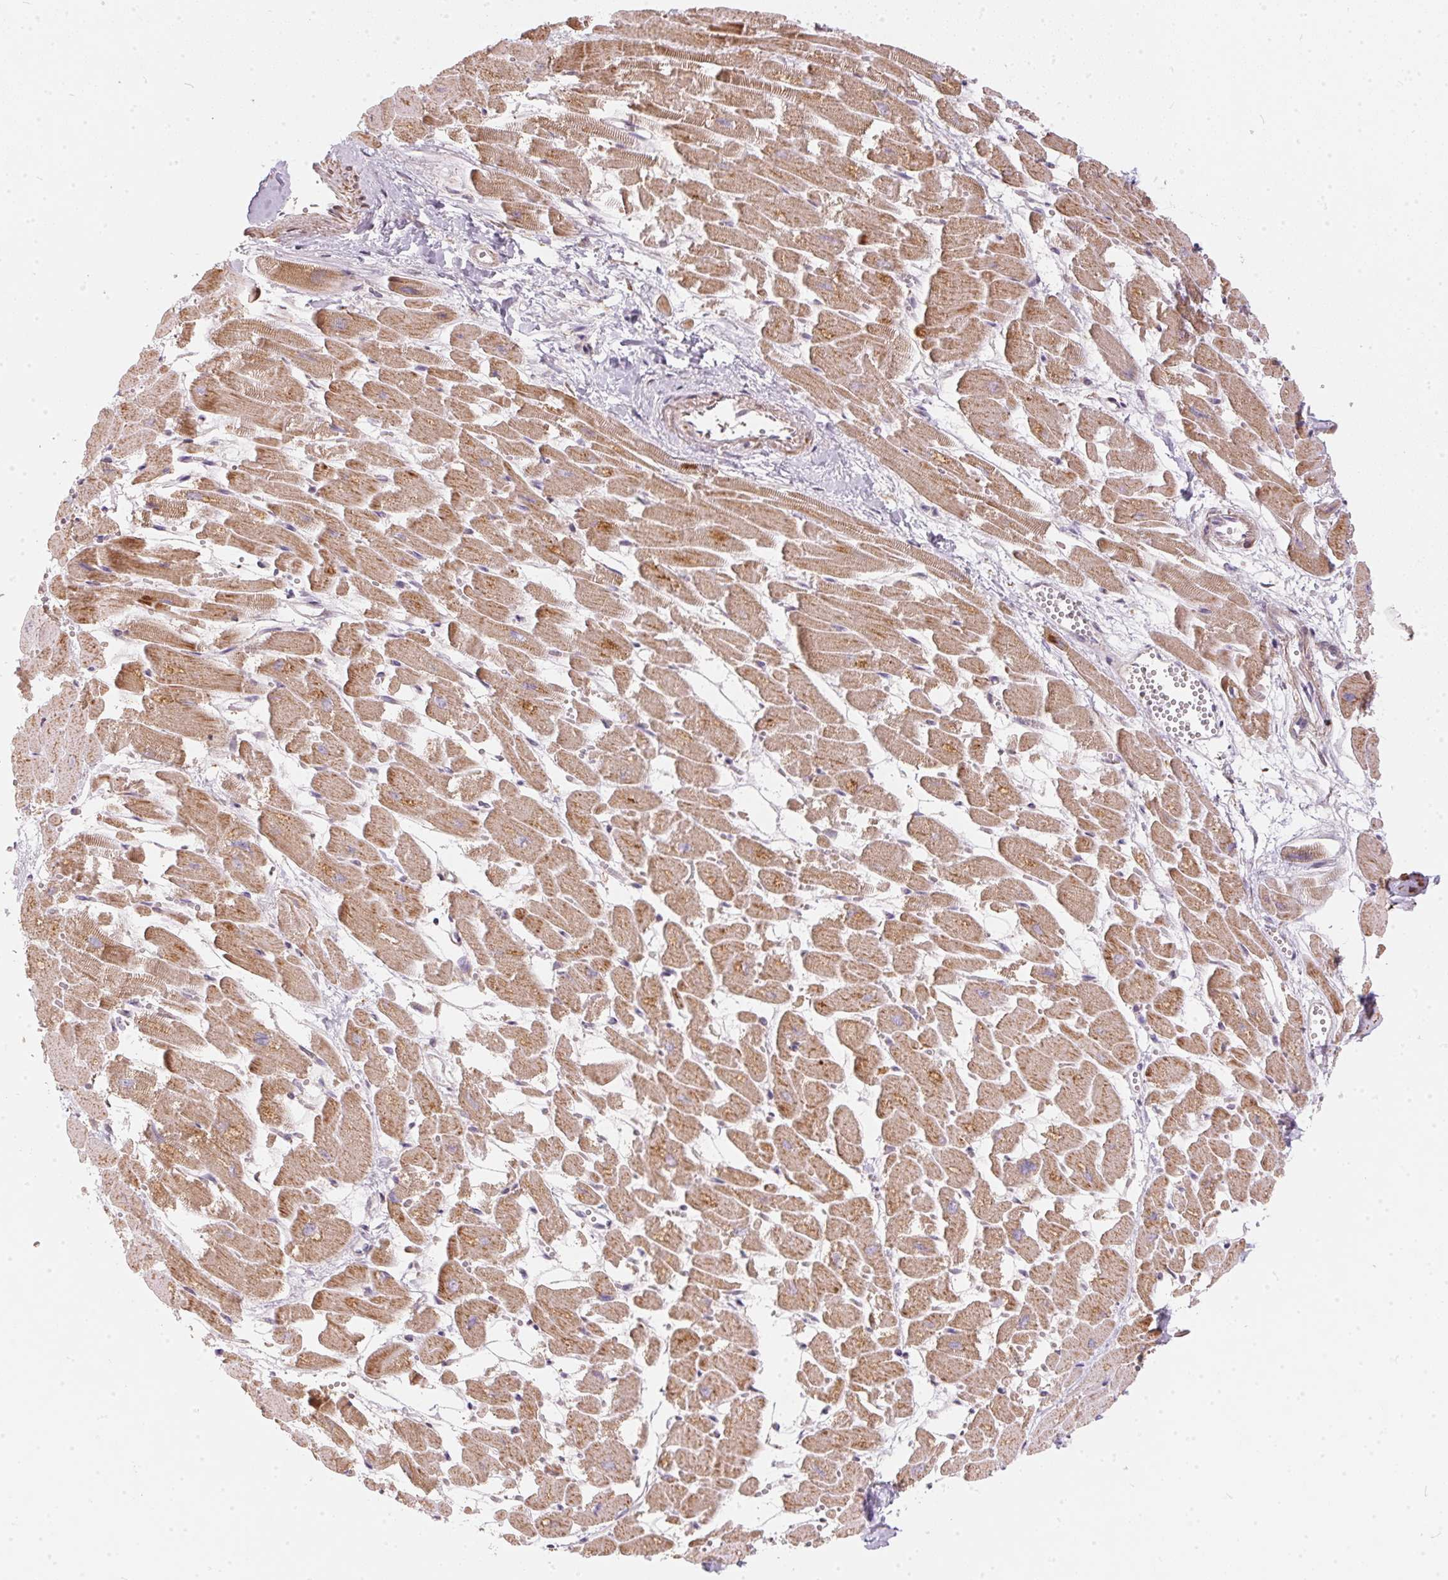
{"staining": {"intensity": "moderate", "quantity": ">75%", "location": "cytoplasmic/membranous"}, "tissue": "heart muscle", "cell_type": "Cardiomyocytes", "image_type": "normal", "snomed": [{"axis": "morphology", "description": "Normal tissue, NOS"}, {"axis": "topography", "description": "Heart"}], "caption": "Moderate cytoplasmic/membranous protein positivity is present in approximately >75% of cardiomyocytes in heart muscle.", "gene": "VWA5B2", "patient": {"sex": "female", "age": 52}}